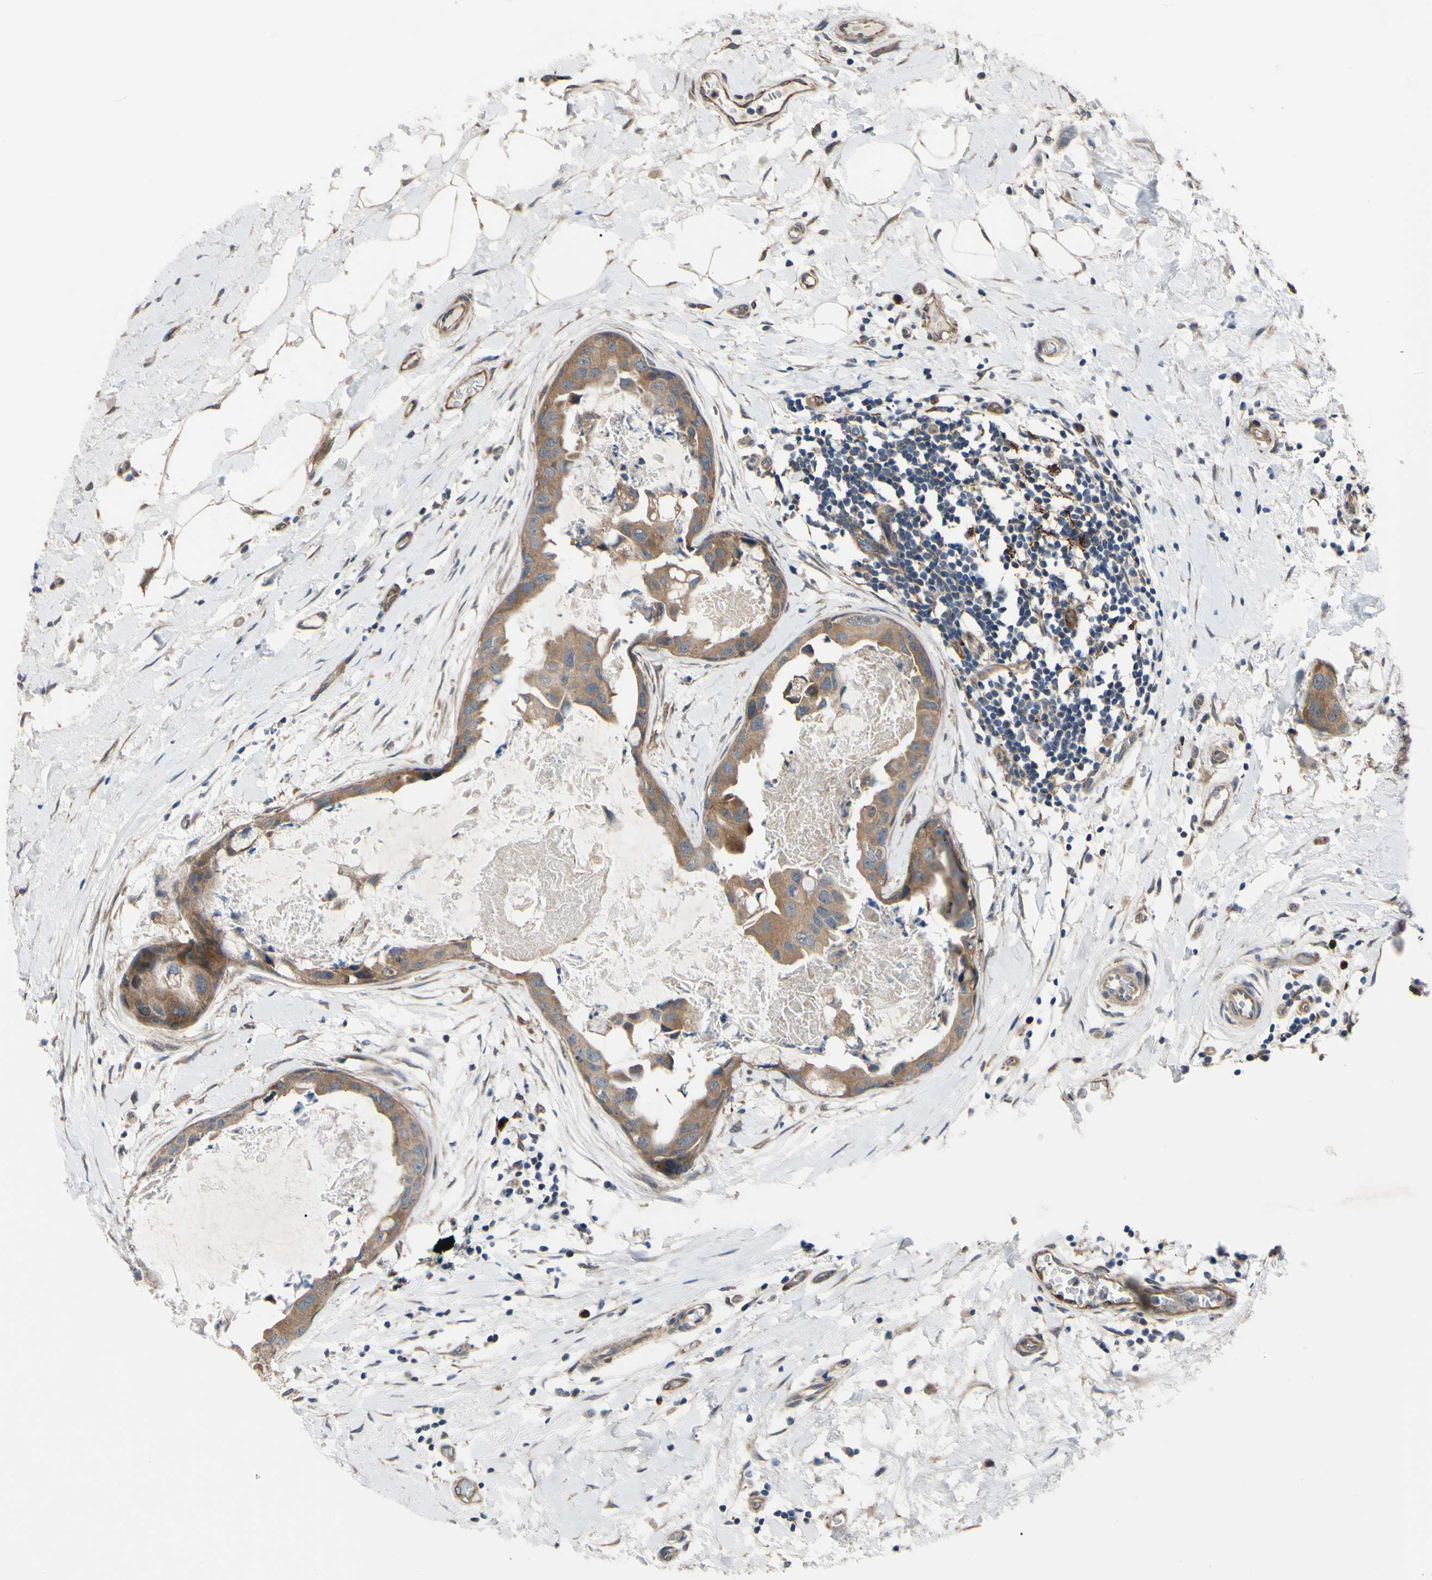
{"staining": {"intensity": "weak", "quantity": ">75%", "location": "cytoplasmic/membranous"}, "tissue": "breast cancer", "cell_type": "Tumor cells", "image_type": "cancer", "snomed": [{"axis": "morphology", "description": "Duct carcinoma"}, {"axis": "topography", "description": "Breast"}], "caption": "Protein expression by immunohistochemistry demonstrates weak cytoplasmic/membranous expression in approximately >75% of tumor cells in breast cancer.", "gene": "SVIL", "patient": {"sex": "female", "age": 40}}